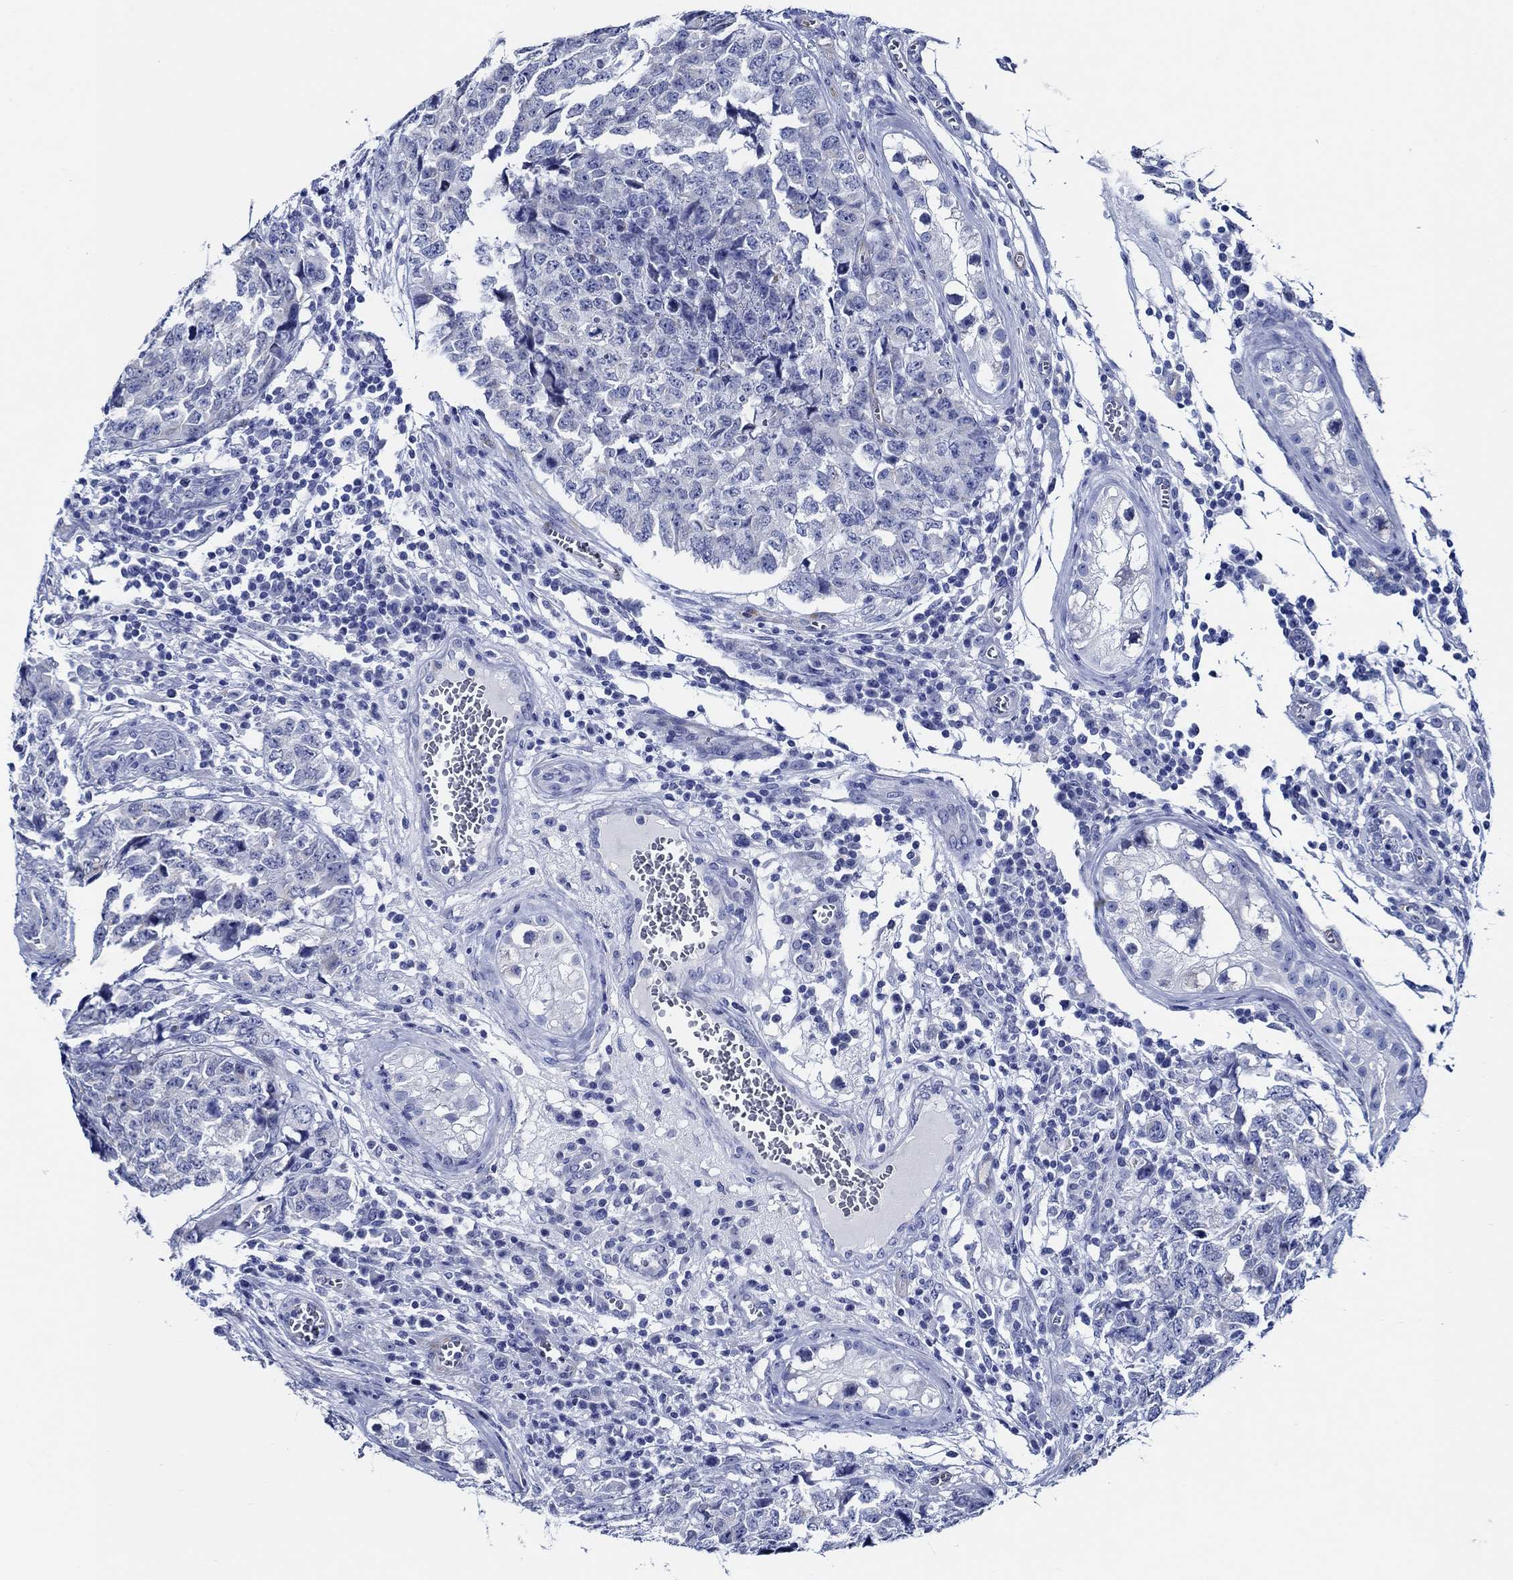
{"staining": {"intensity": "negative", "quantity": "none", "location": "none"}, "tissue": "testis cancer", "cell_type": "Tumor cells", "image_type": "cancer", "snomed": [{"axis": "morphology", "description": "Carcinoma, Embryonal, NOS"}, {"axis": "topography", "description": "Testis"}], "caption": "IHC histopathology image of neoplastic tissue: embryonal carcinoma (testis) stained with DAB (3,3'-diaminobenzidine) exhibits no significant protein expression in tumor cells.", "gene": "WDR62", "patient": {"sex": "male", "age": 23}}